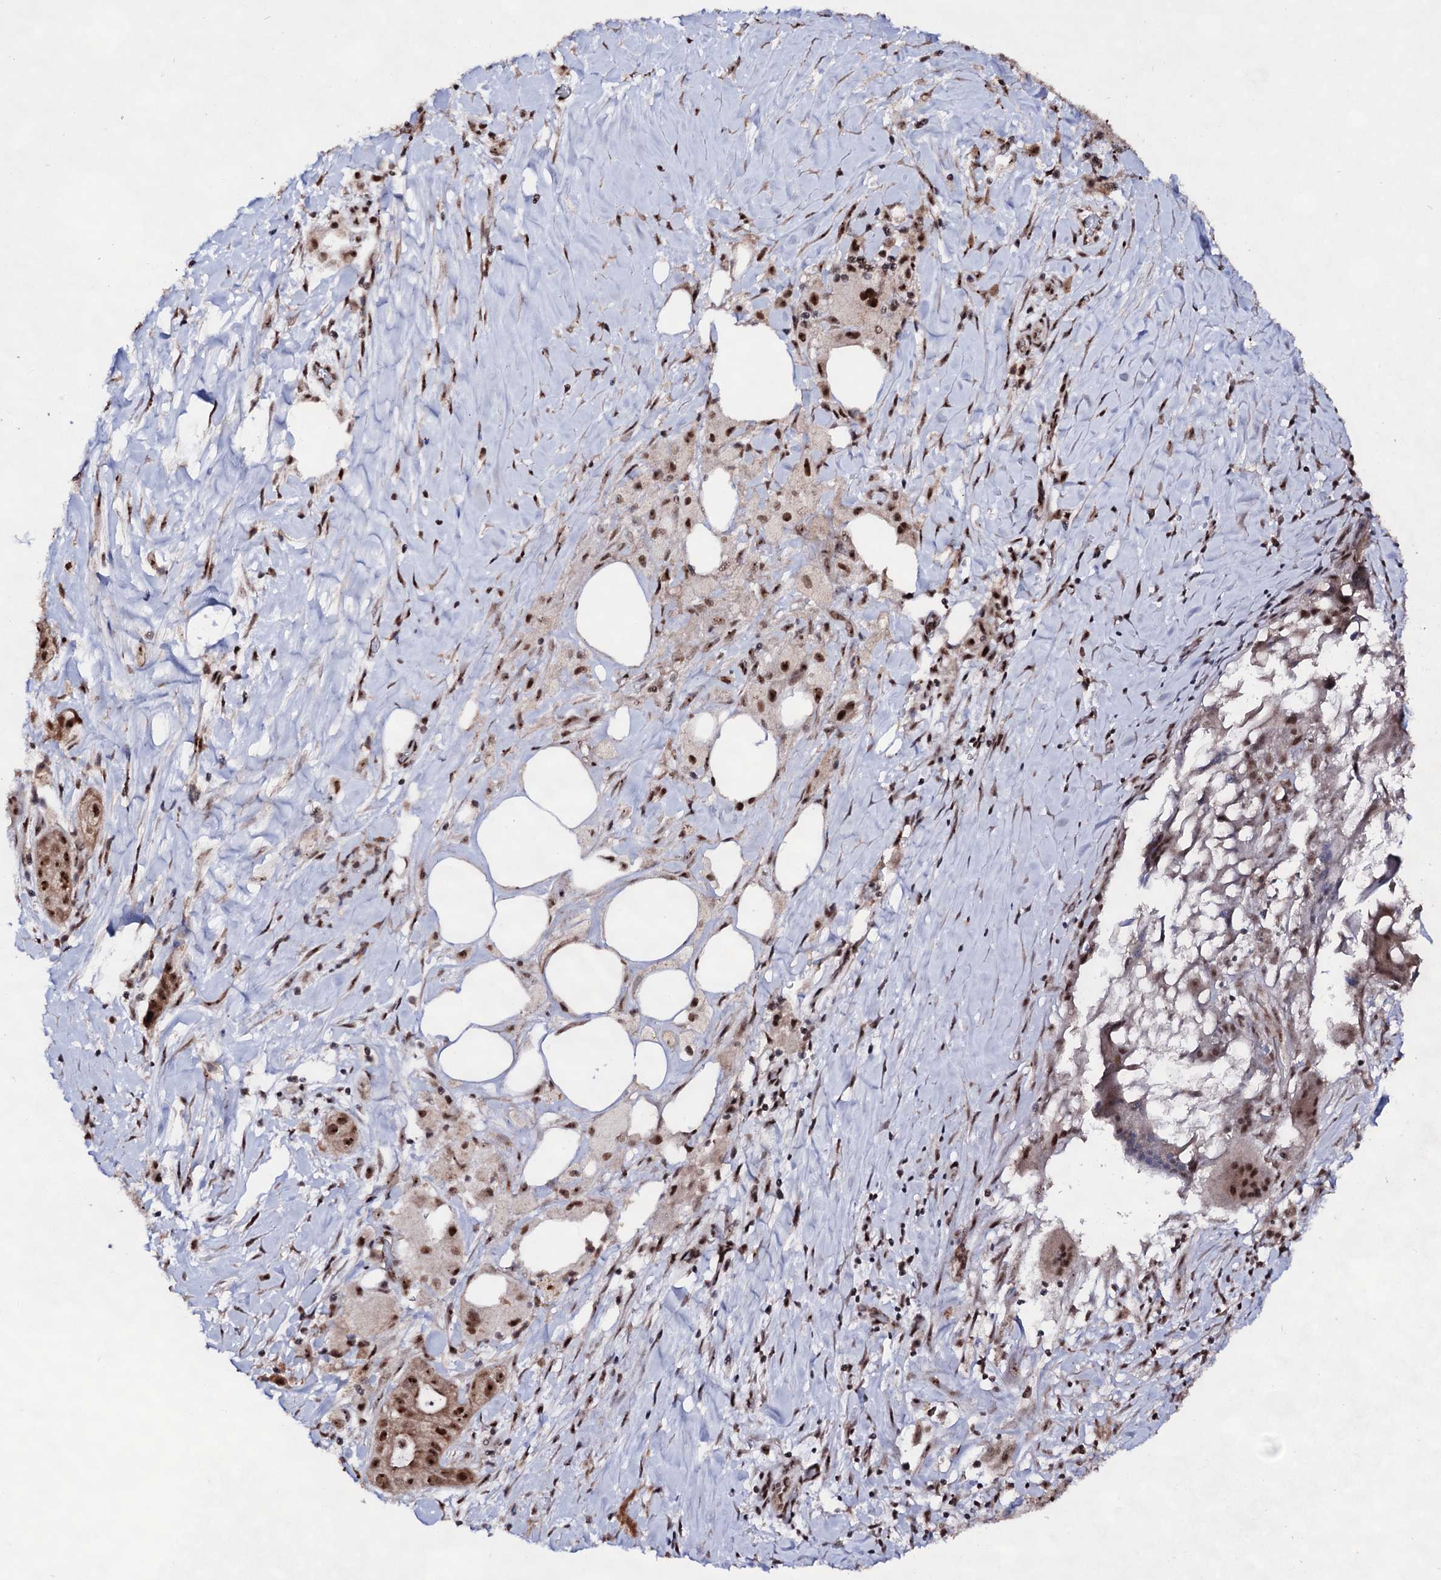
{"staining": {"intensity": "strong", "quantity": ">75%", "location": "cytoplasmic/membranous,nuclear"}, "tissue": "pancreatic cancer", "cell_type": "Tumor cells", "image_type": "cancer", "snomed": [{"axis": "morphology", "description": "Adenocarcinoma, NOS"}, {"axis": "topography", "description": "Pancreas"}], "caption": "This photomicrograph demonstrates immunohistochemistry staining of pancreatic cancer (adenocarcinoma), with high strong cytoplasmic/membranous and nuclear positivity in about >75% of tumor cells.", "gene": "EXOSC10", "patient": {"sex": "male", "age": 58}}